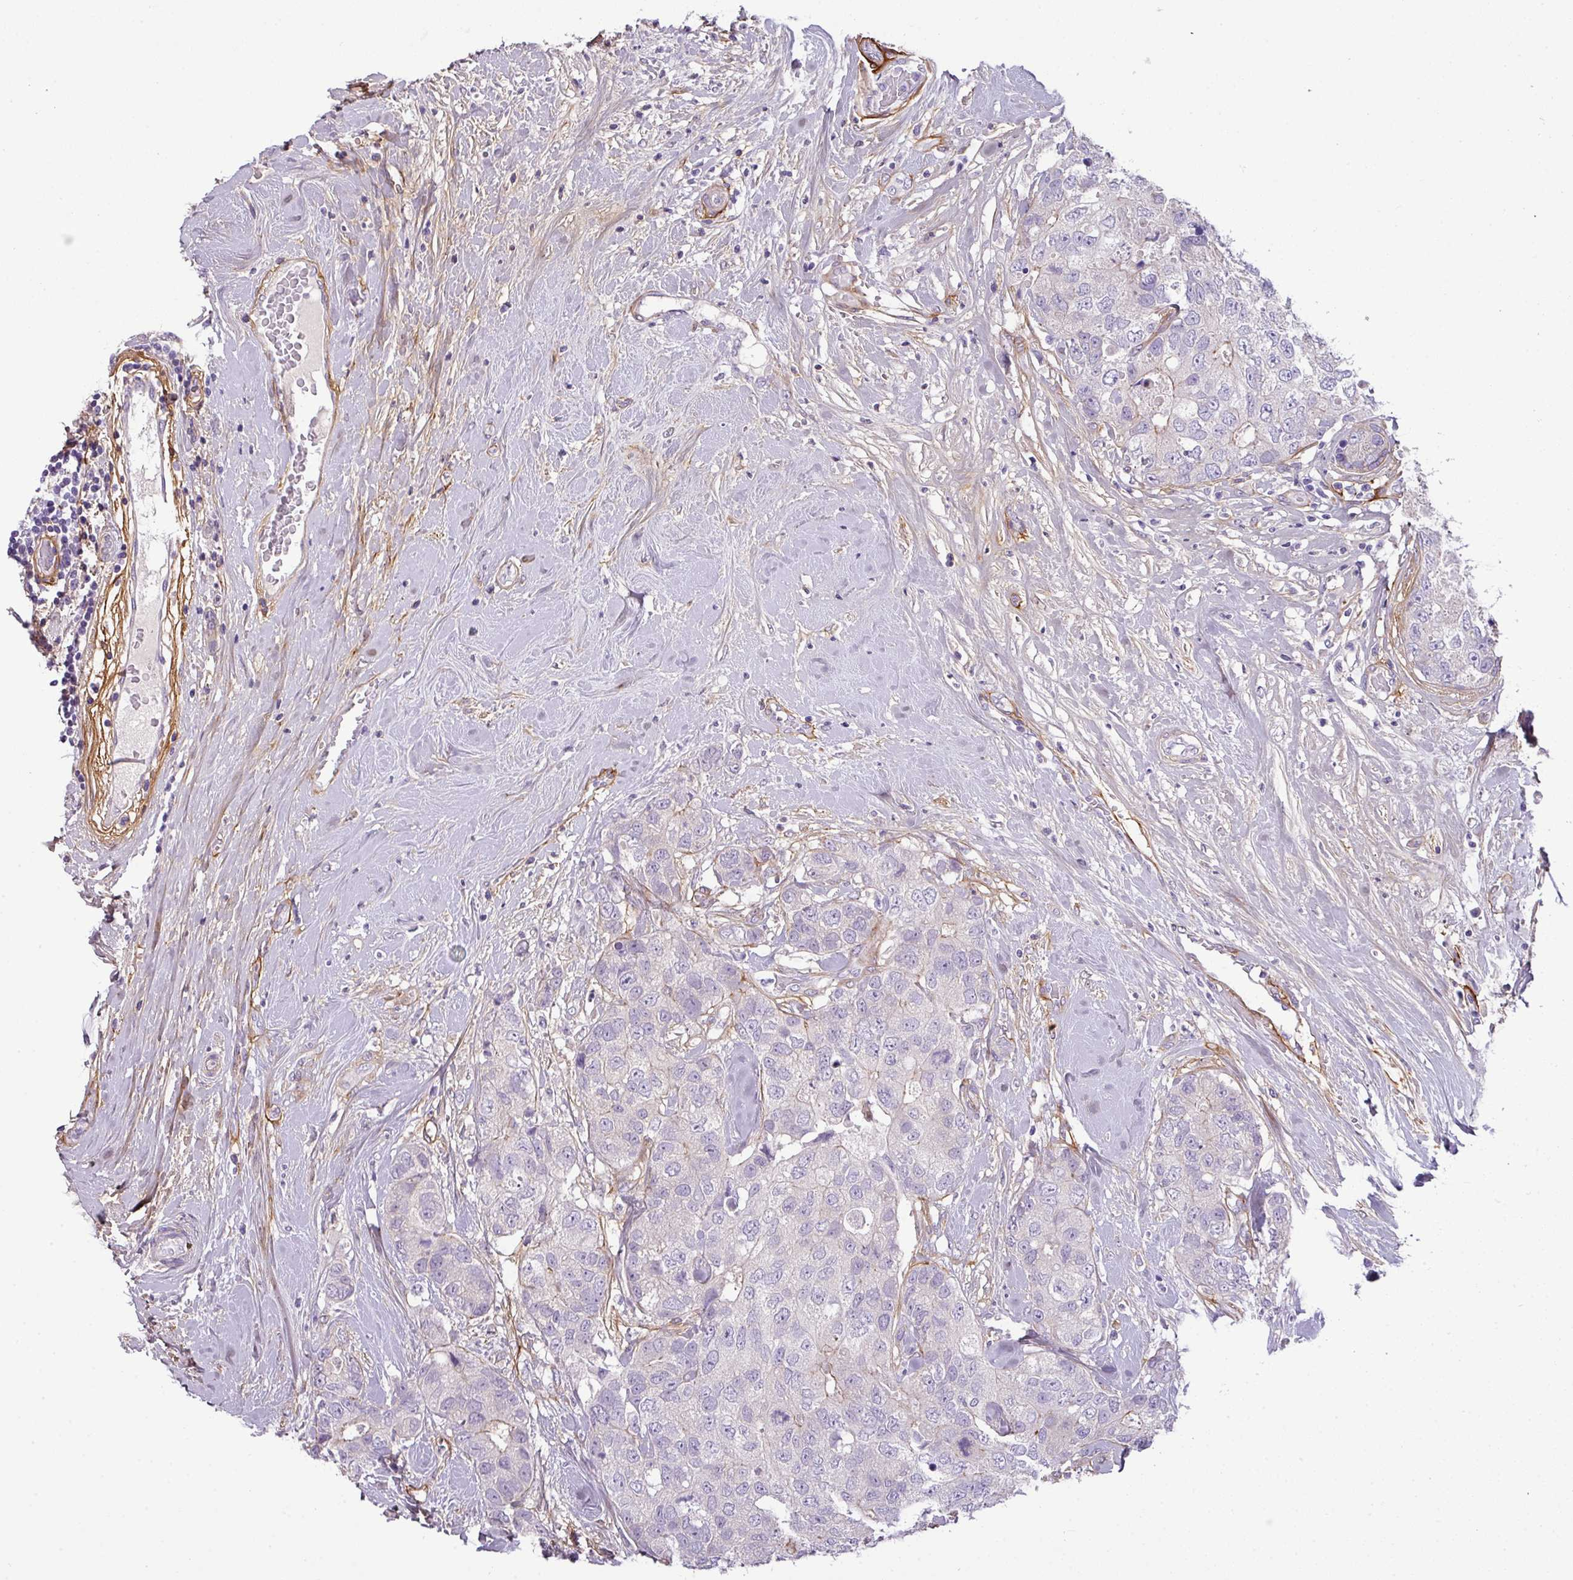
{"staining": {"intensity": "negative", "quantity": "none", "location": "none"}, "tissue": "breast cancer", "cell_type": "Tumor cells", "image_type": "cancer", "snomed": [{"axis": "morphology", "description": "Duct carcinoma"}, {"axis": "topography", "description": "Breast"}], "caption": "Immunohistochemical staining of human breast cancer exhibits no significant expression in tumor cells.", "gene": "PARD6G", "patient": {"sex": "female", "age": 62}}